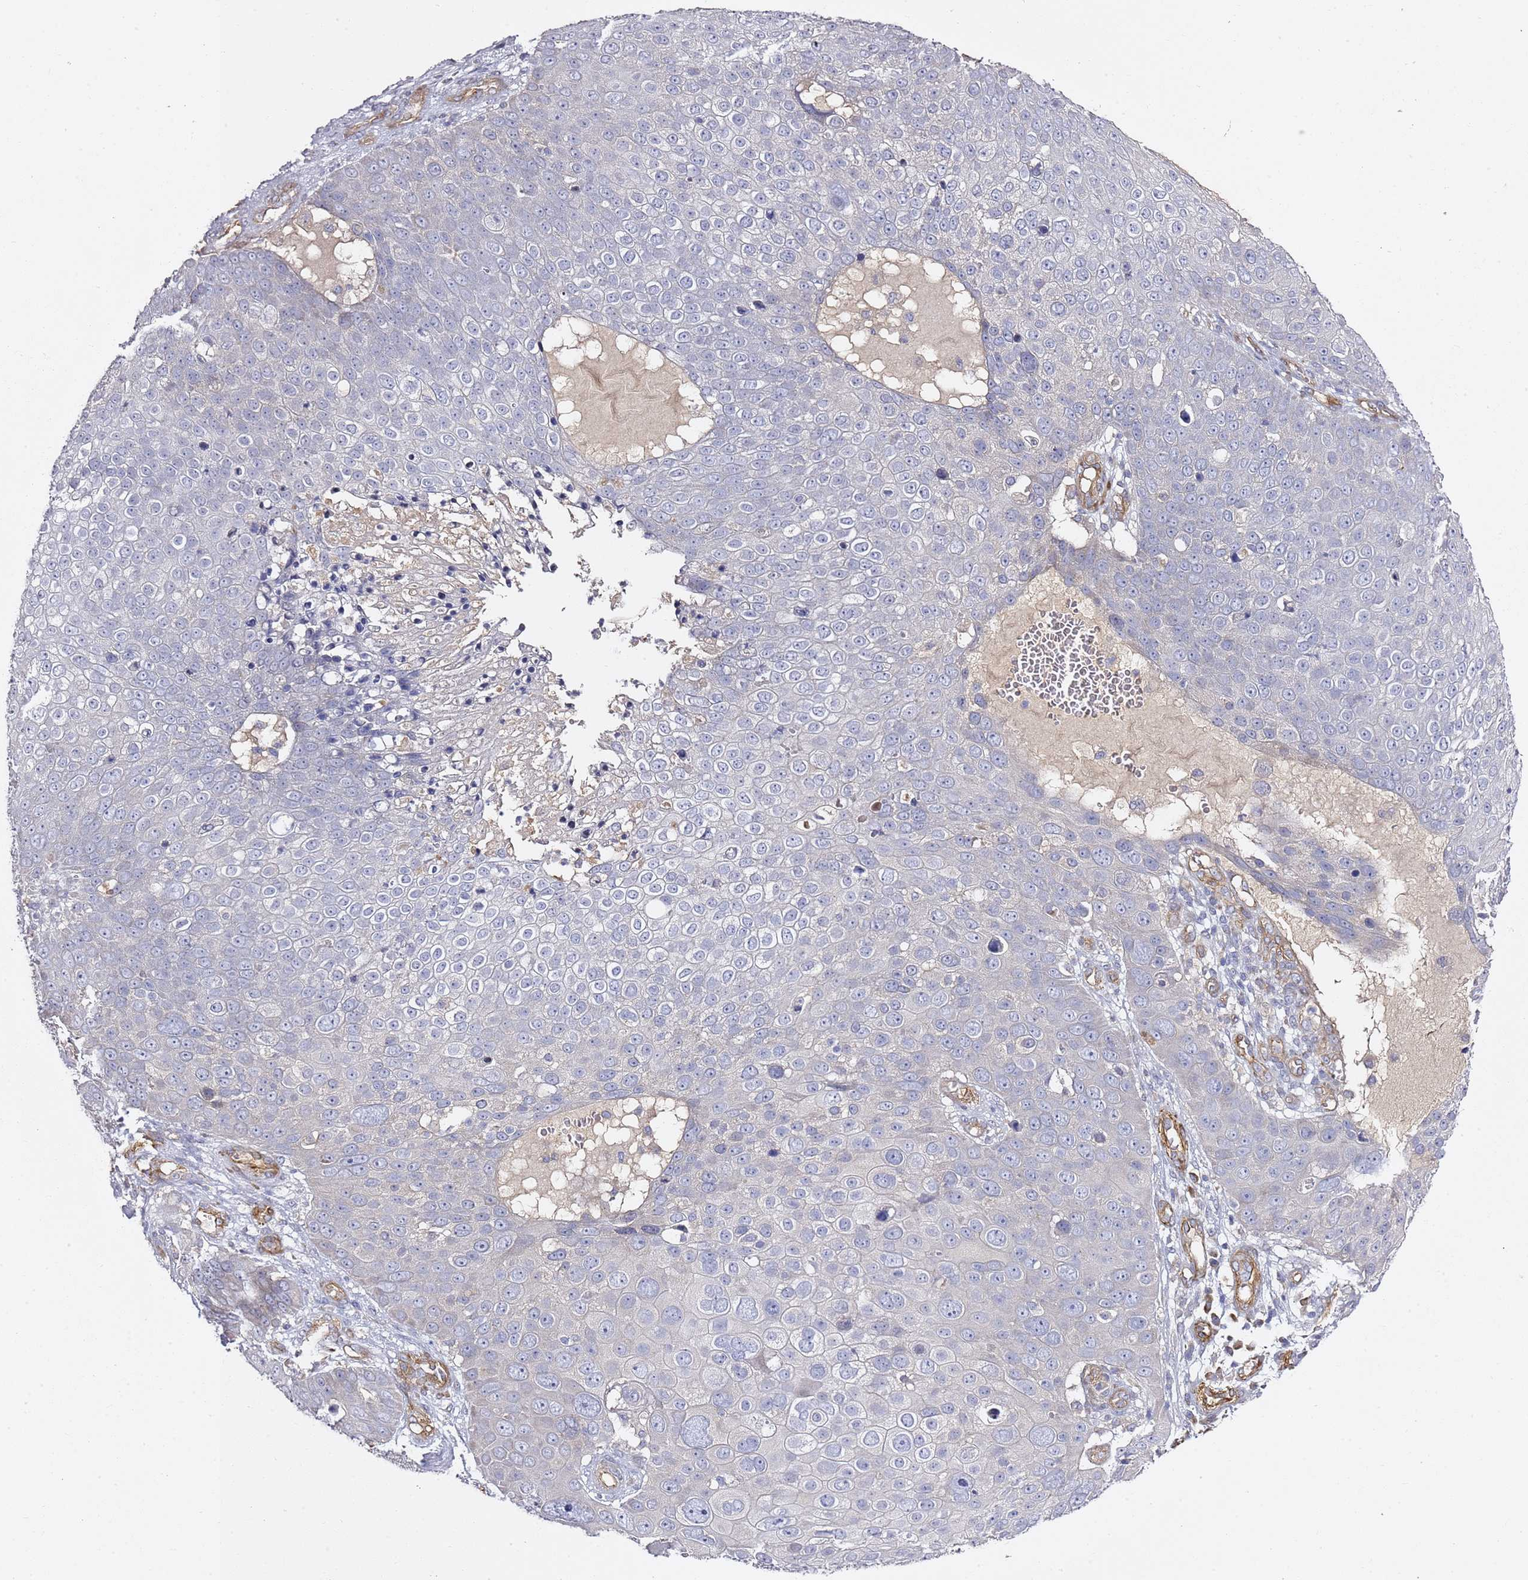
{"staining": {"intensity": "negative", "quantity": "none", "location": "none"}, "tissue": "skin cancer", "cell_type": "Tumor cells", "image_type": "cancer", "snomed": [{"axis": "morphology", "description": "Squamous cell carcinoma, NOS"}, {"axis": "topography", "description": "Skin"}], "caption": "Immunohistochemical staining of human squamous cell carcinoma (skin) reveals no significant staining in tumor cells.", "gene": "EPS8L1", "patient": {"sex": "male", "age": 71}}